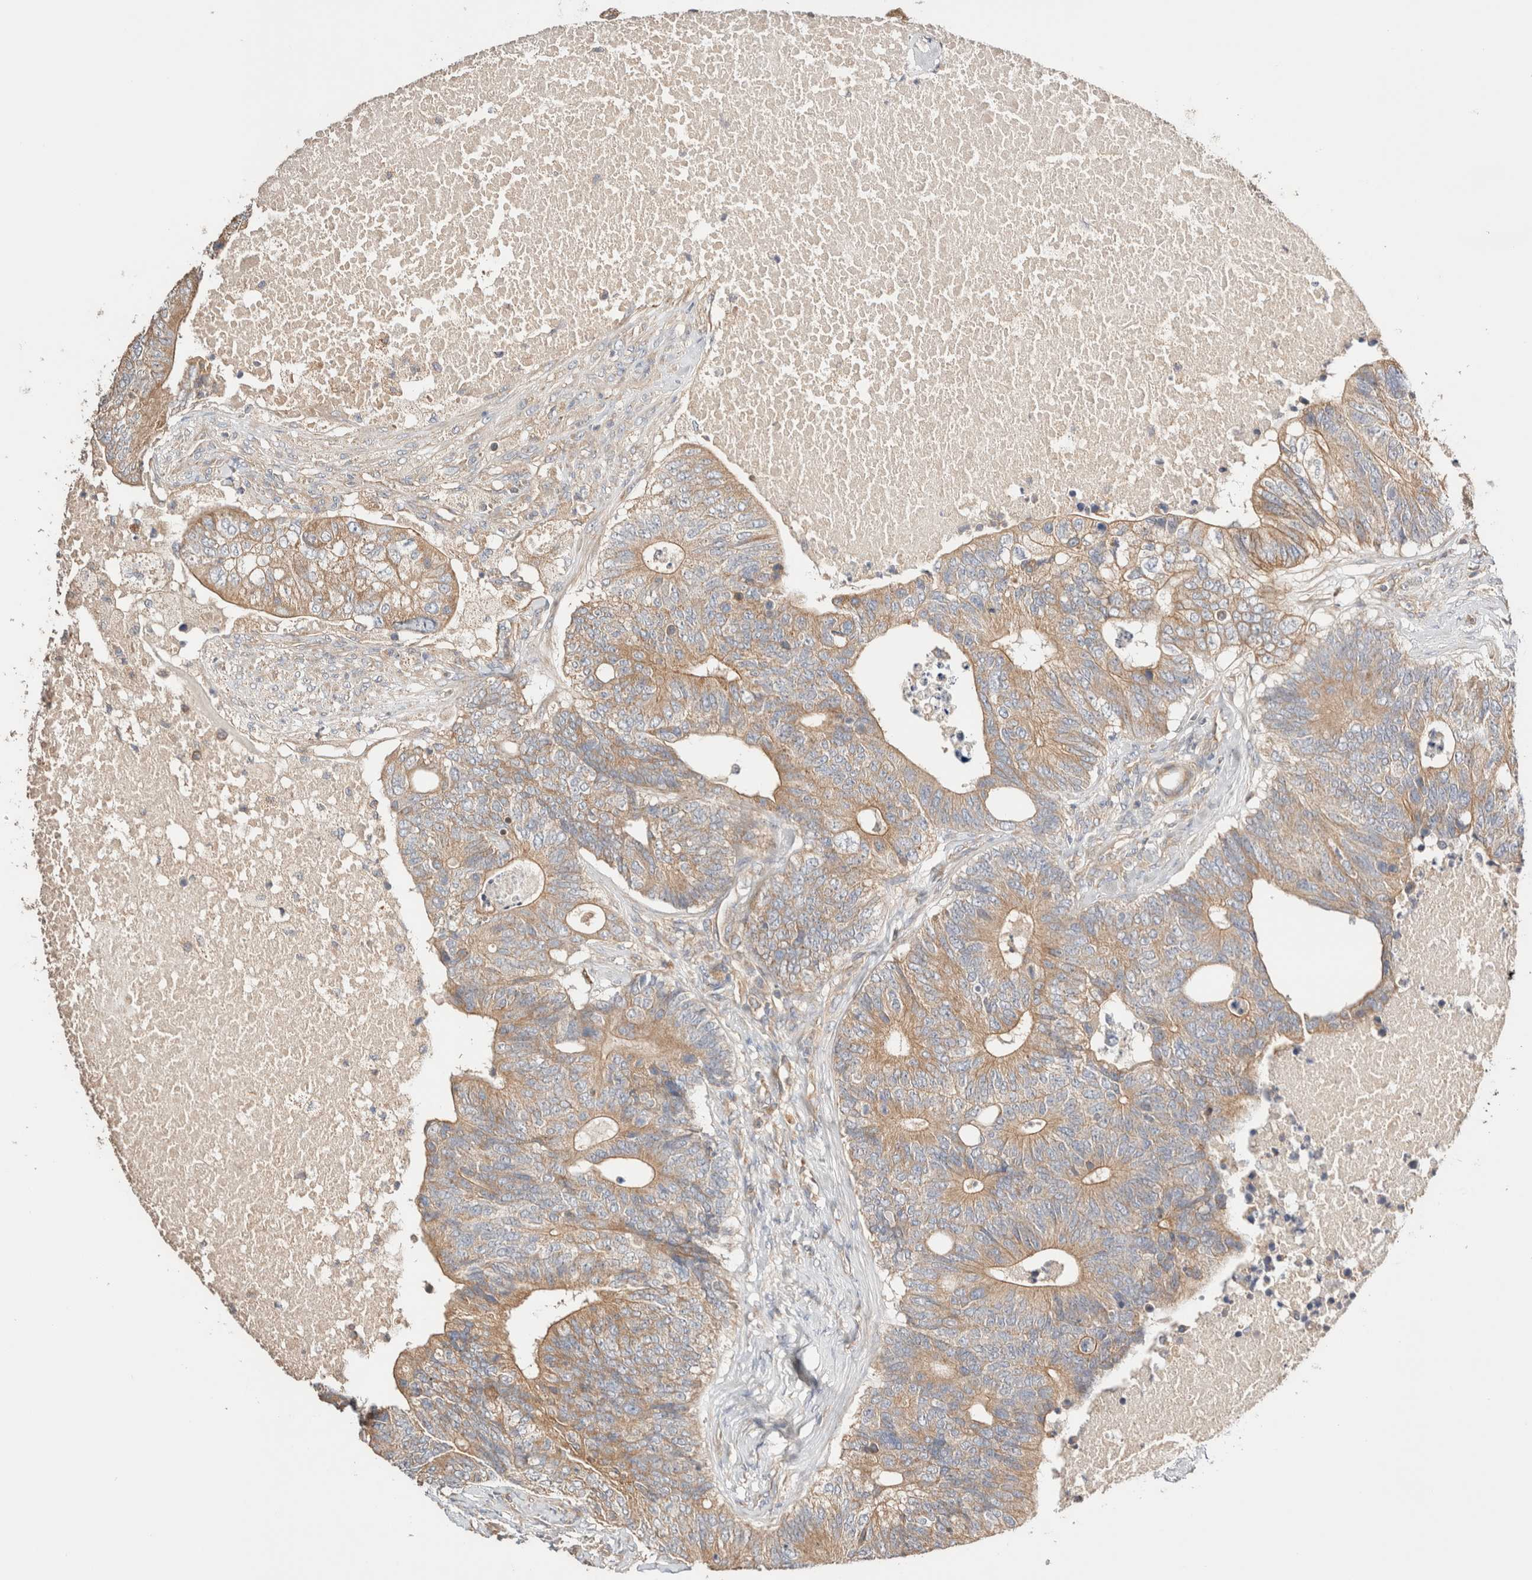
{"staining": {"intensity": "moderate", "quantity": ">75%", "location": "cytoplasmic/membranous"}, "tissue": "colorectal cancer", "cell_type": "Tumor cells", "image_type": "cancer", "snomed": [{"axis": "morphology", "description": "Adenocarcinoma, NOS"}, {"axis": "topography", "description": "Colon"}], "caption": "Immunohistochemical staining of human adenocarcinoma (colorectal) reveals medium levels of moderate cytoplasmic/membranous expression in about >75% of tumor cells. (DAB (3,3'-diaminobenzidine) IHC, brown staining for protein, blue staining for nuclei).", "gene": "B3GNTL1", "patient": {"sex": "female", "age": 67}}